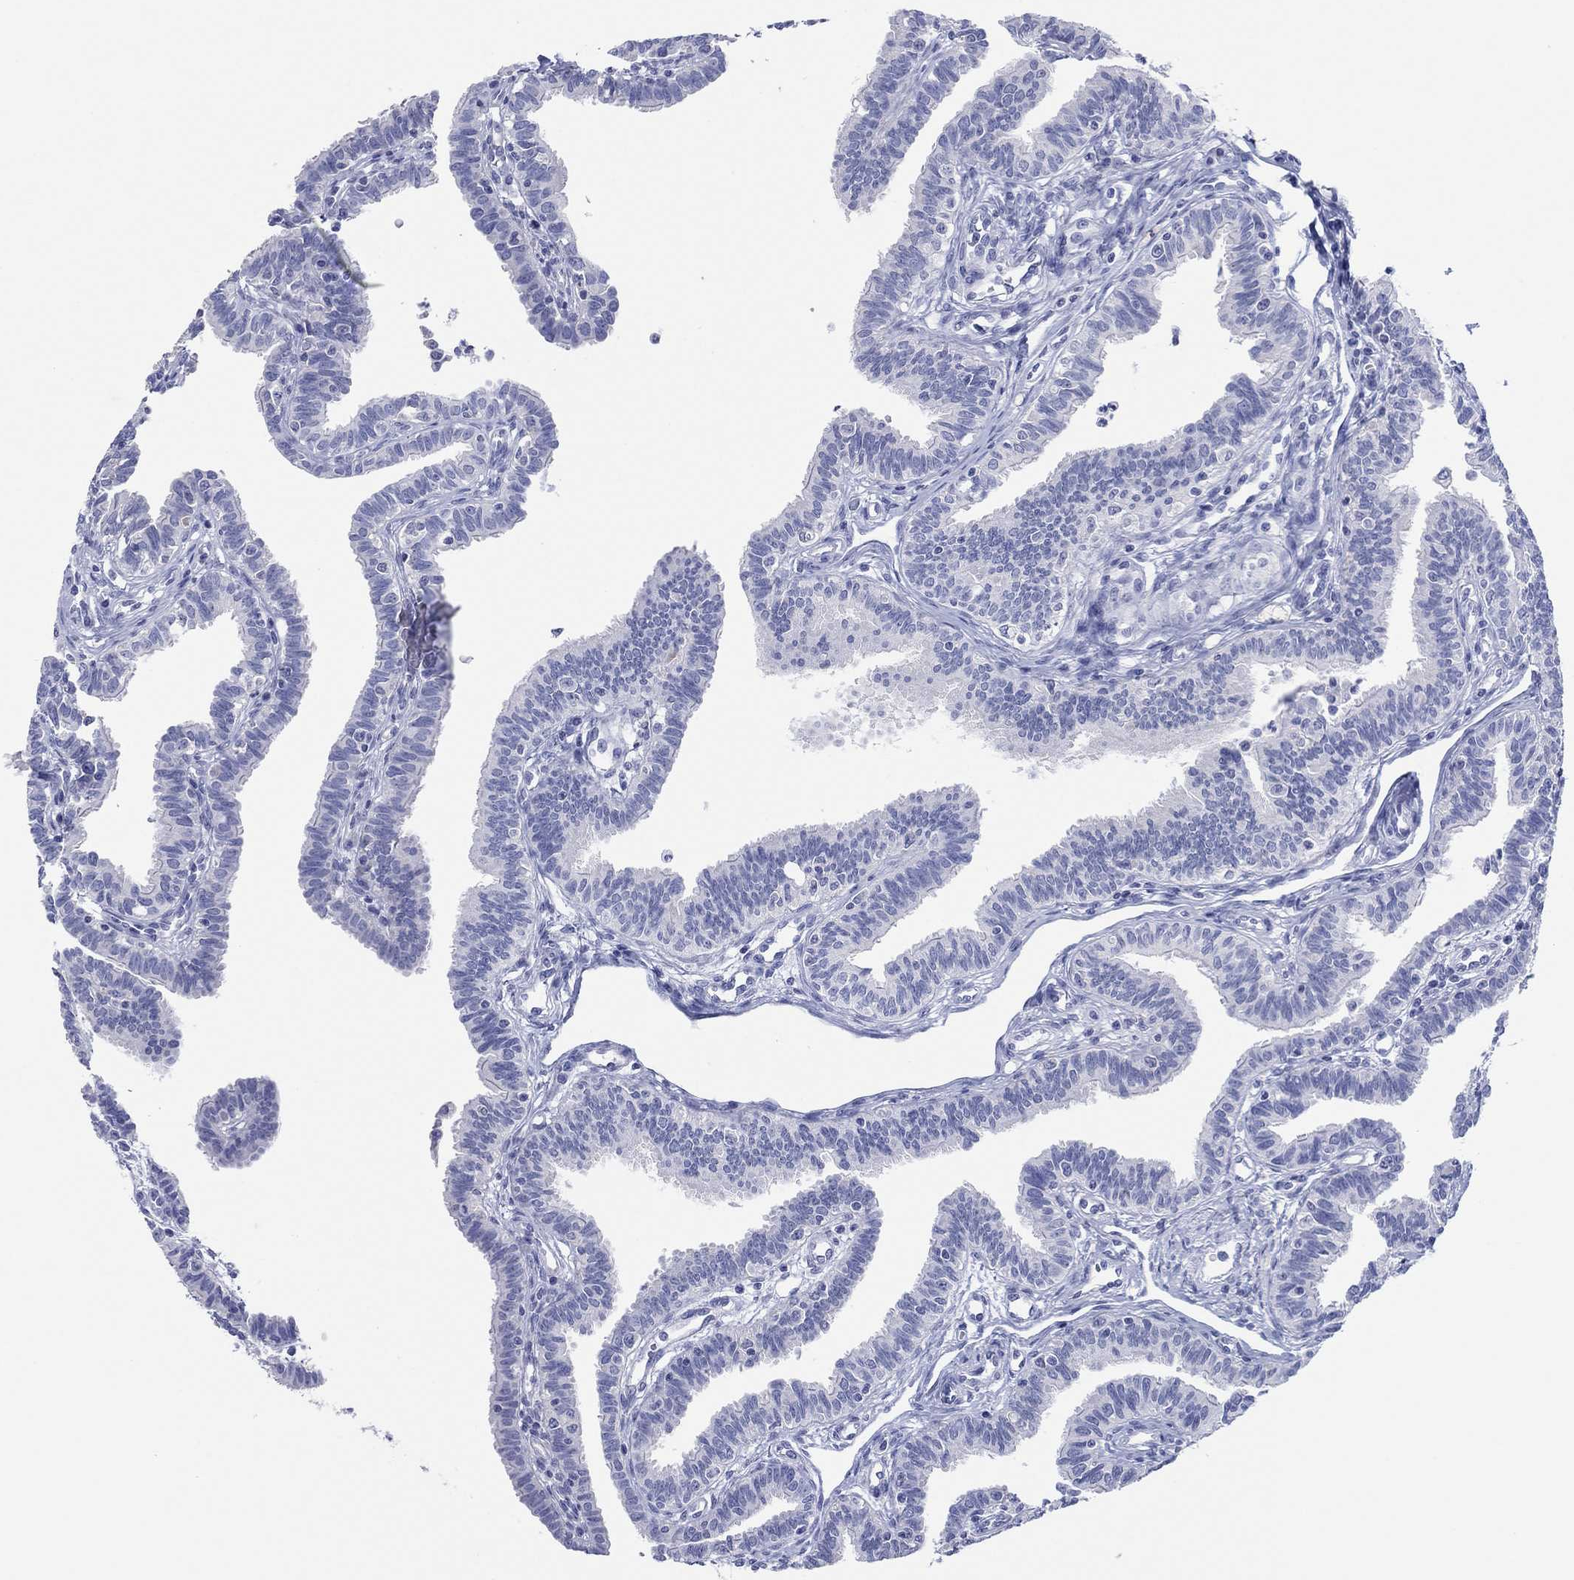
{"staining": {"intensity": "negative", "quantity": "none", "location": "none"}, "tissue": "fallopian tube", "cell_type": "Glandular cells", "image_type": "normal", "snomed": [{"axis": "morphology", "description": "Normal tissue, NOS"}, {"axis": "topography", "description": "Fallopian tube"}], "caption": "Photomicrograph shows no protein staining in glandular cells of normal fallopian tube.", "gene": "MAGEB6", "patient": {"sex": "female", "age": 36}}